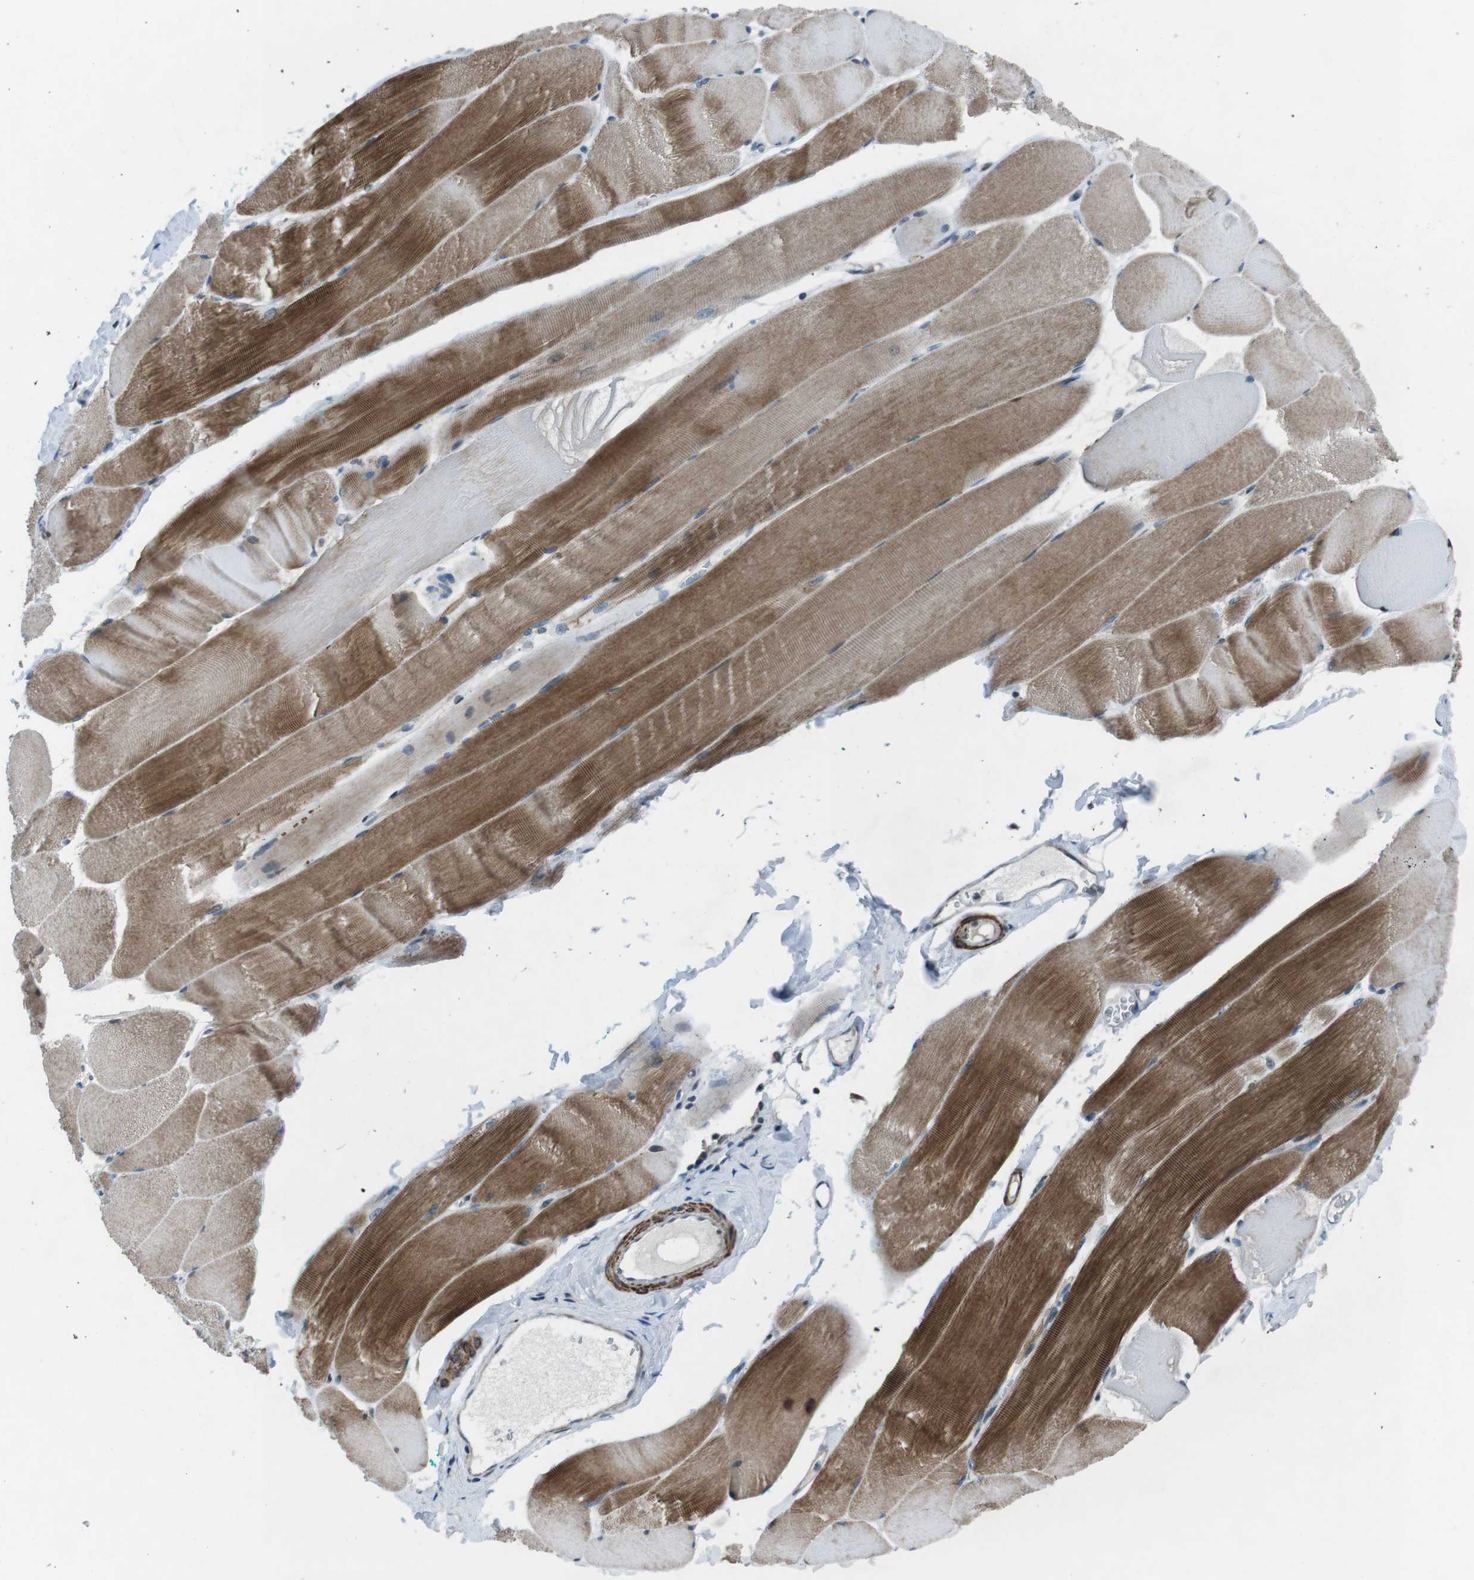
{"staining": {"intensity": "strong", "quantity": ">75%", "location": "cytoplasmic/membranous"}, "tissue": "skeletal muscle", "cell_type": "Myocytes", "image_type": "normal", "snomed": [{"axis": "morphology", "description": "Normal tissue, NOS"}, {"axis": "morphology", "description": "Squamous cell carcinoma, NOS"}, {"axis": "topography", "description": "Skeletal muscle"}], "caption": "A micrograph of skeletal muscle stained for a protein shows strong cytoplasmic/membranous brown staining in myocytes. (IHC, brightfield microscopy, high magnification).", "gene": "PBRM1", "patient": {"sex": "male", "age": 51}}